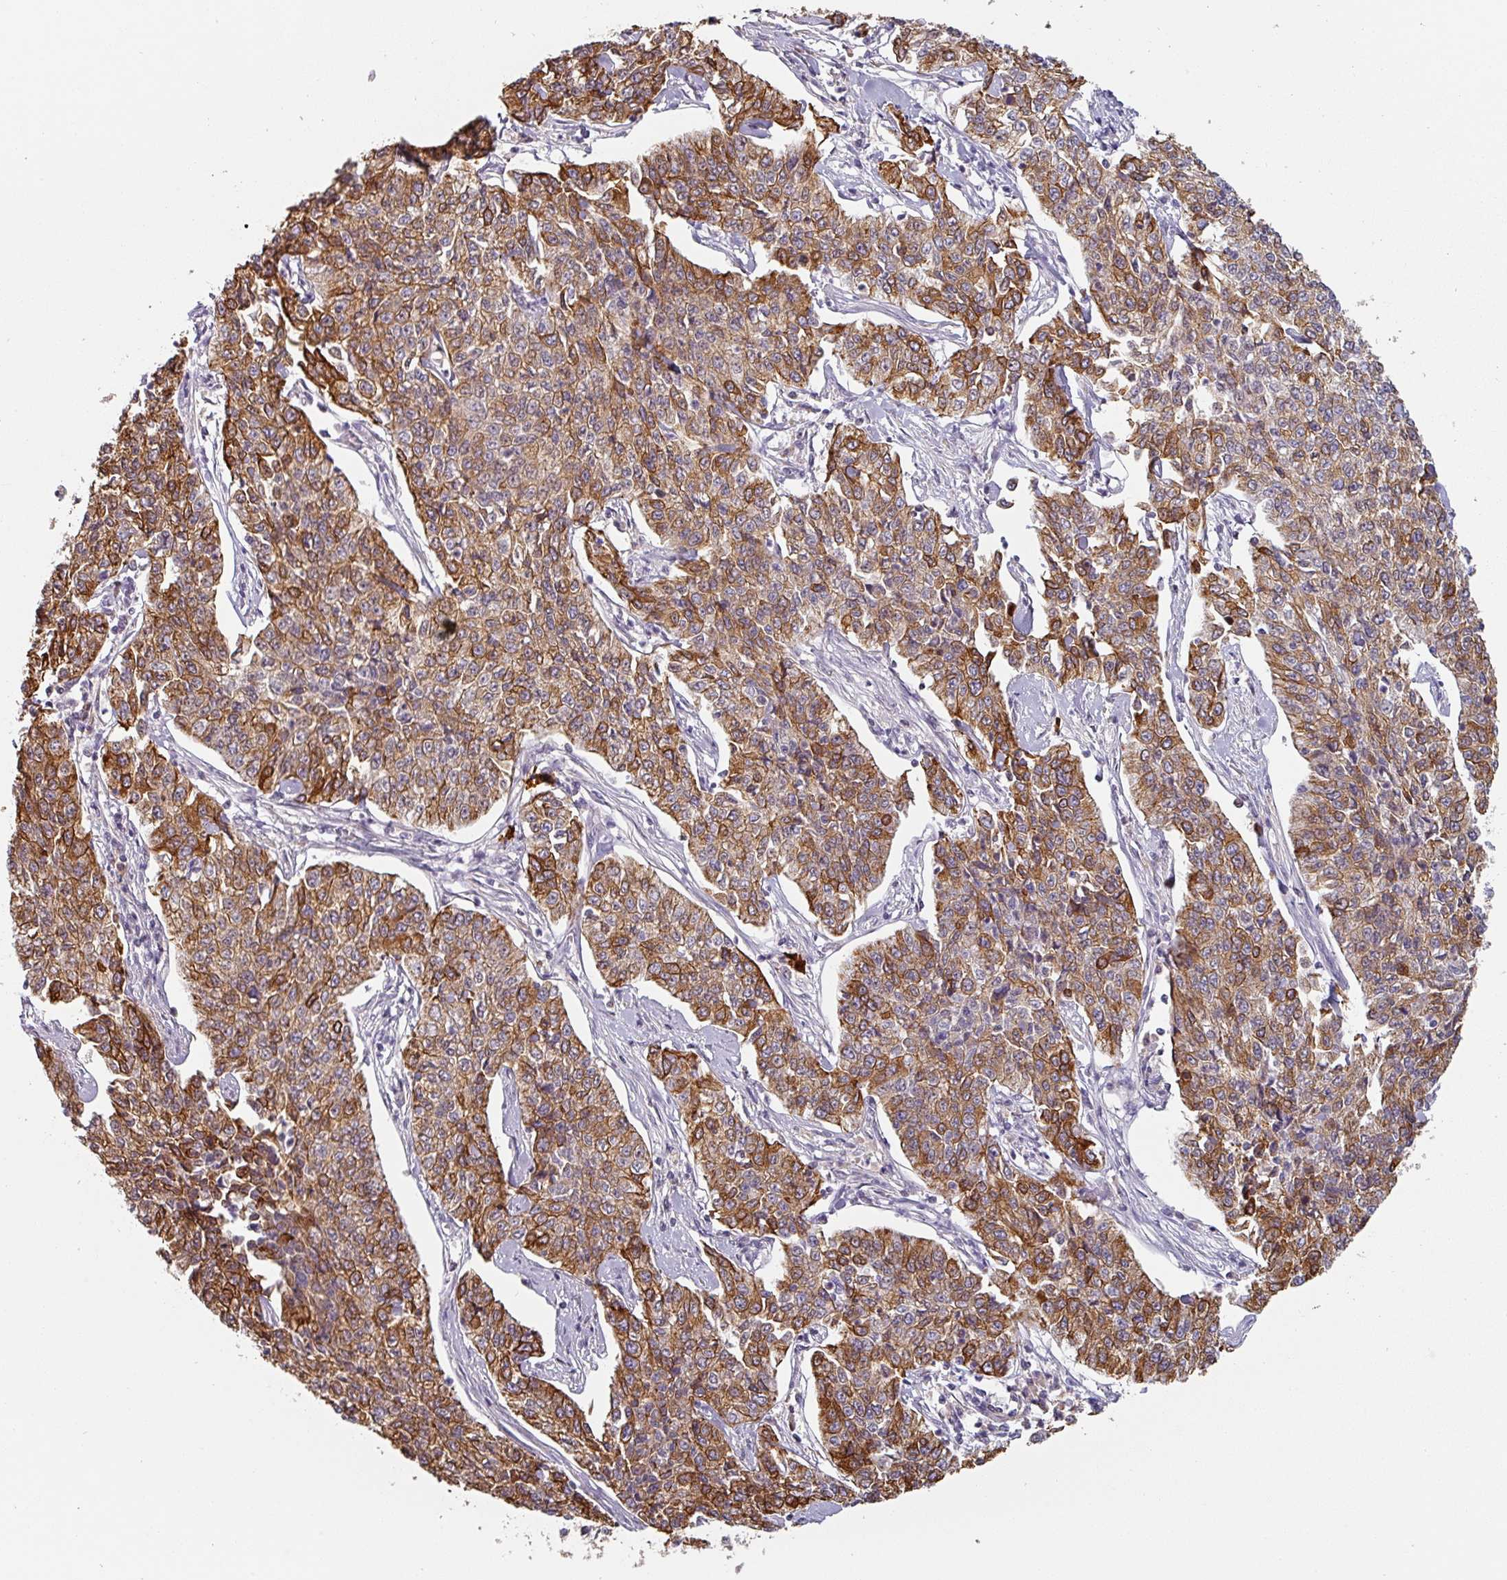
{"staining": {"intensity": "moderate", "quantity": "25%-75%", "location": "cytoplasmic/membranous"}, "tissue": "cervical cancer", "cell_type": "Tumor cells", "image_type": "cancer", "snomed": [{"axis": "morphology", "description": "Squamous cell carcinoma, NOS"}, {"axis": "topography", "description": "Cervix"}], "caption": "High-power microscopy captured an immunohistochemistry (IHC) photomicrograph of cervical cancer, revealing moderate cytoplasmic/membranous positivity in about 25%-75% of tumor cells. The staining is performed using DAB (3,3'-diaminobenzidine) brown chromogen to label protein expression. The nuclei are counter-stained blue using hematoxylin.", "gene": "CEP78", "patient": {"sex": "female", "age": 35}}